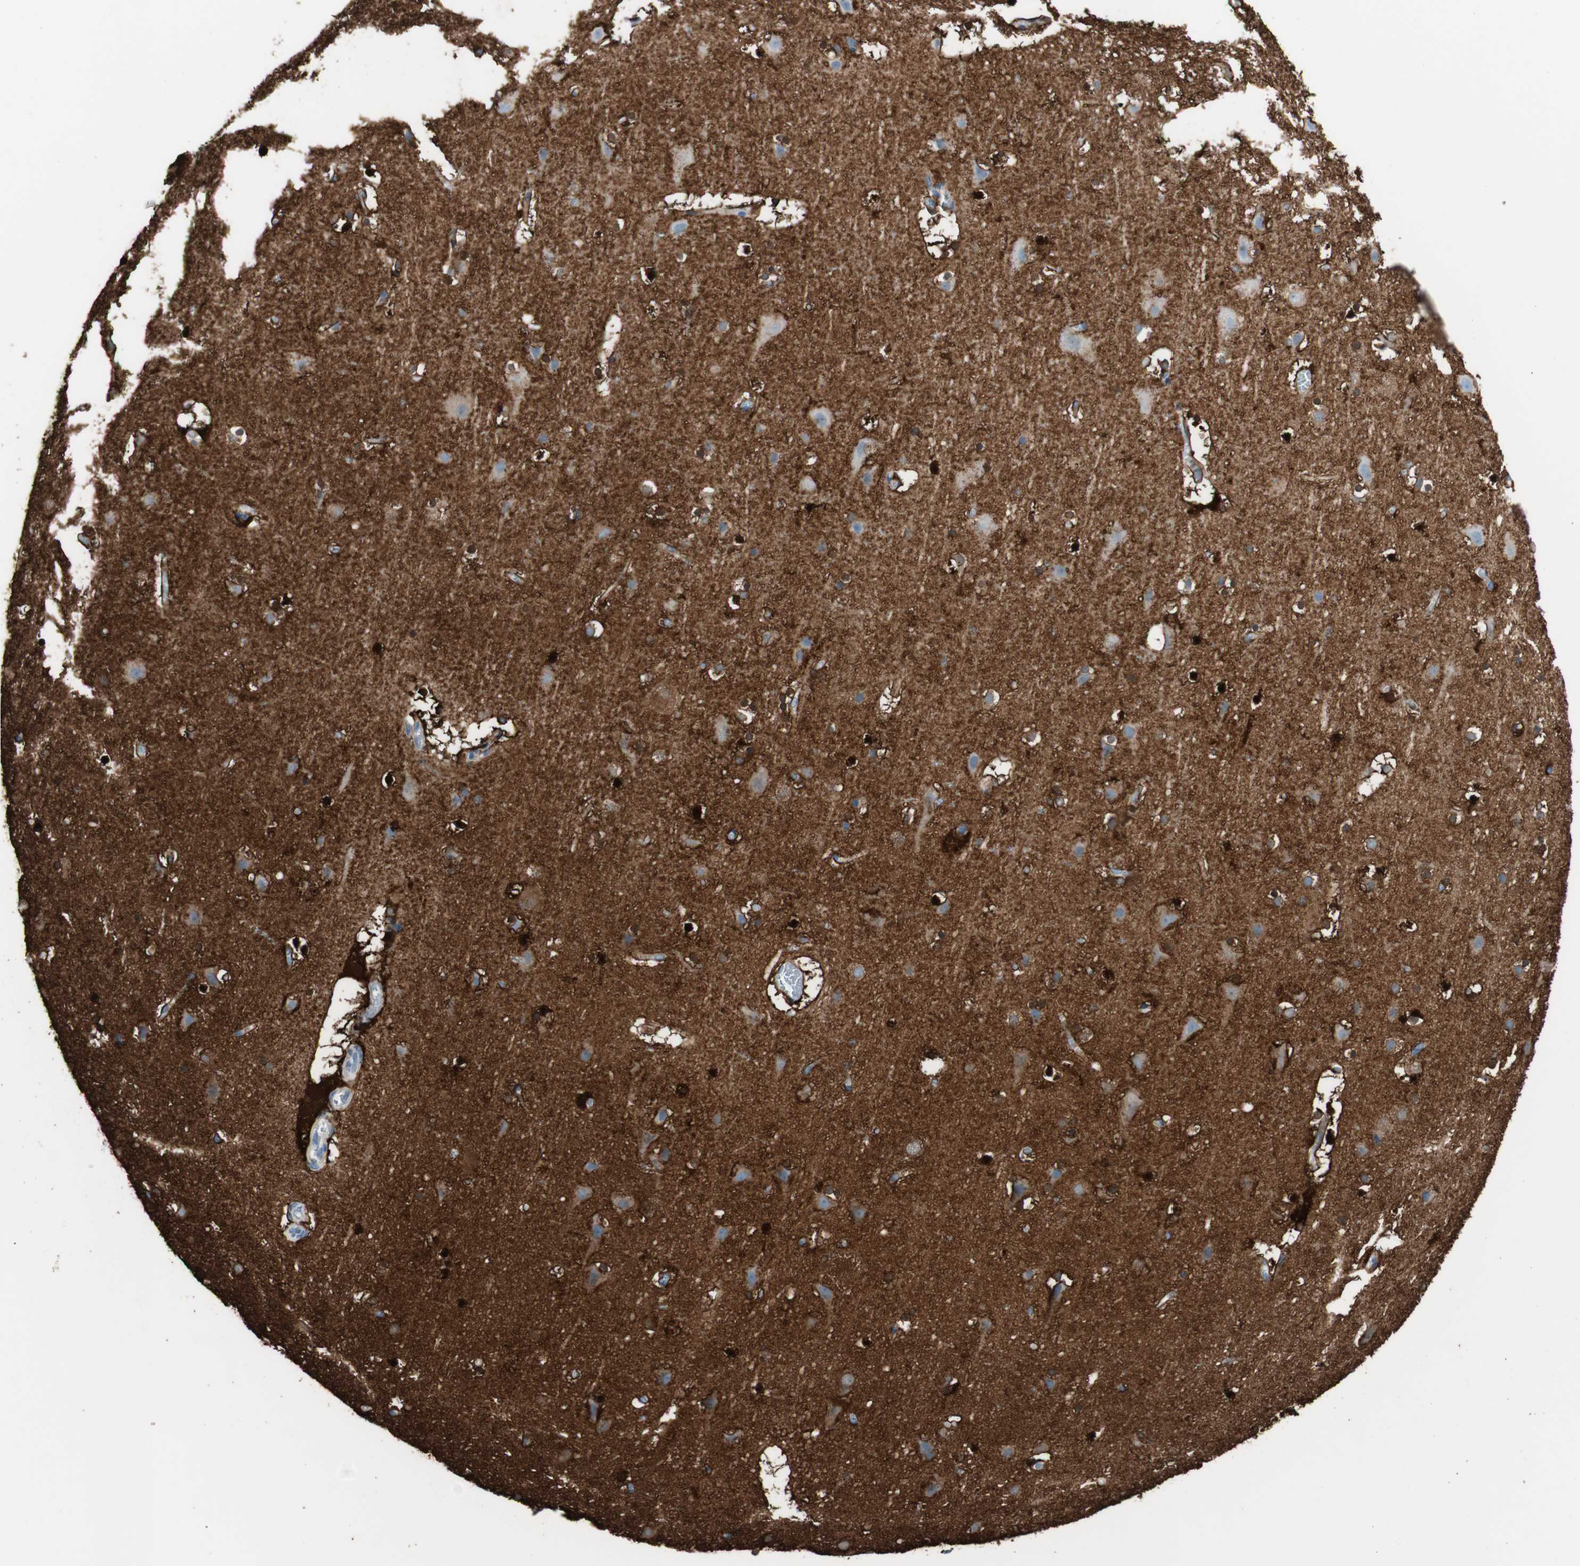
{"staining": {"intensity": "moderate", "quantity": ">75%", "location": "cytoplasmic/membranous"}, "tissue": "cerebral cortex", "cell_type": "Endothelial cells", "image_type": "normal", "snomed": [{"axis": "morphology", "description": "Normal tissue, NOS"}, {"axis": "topography", "description": "Cerebral cortex"}], "caption": "Immunohistochemical staining of unremarkable cerebral cortex shows moderate cytoplasmic/membranous protein expression in approximately >75% of endothelial cells.", "gene": "GLUL", "patient": {"sex": "male", "age": 45}}